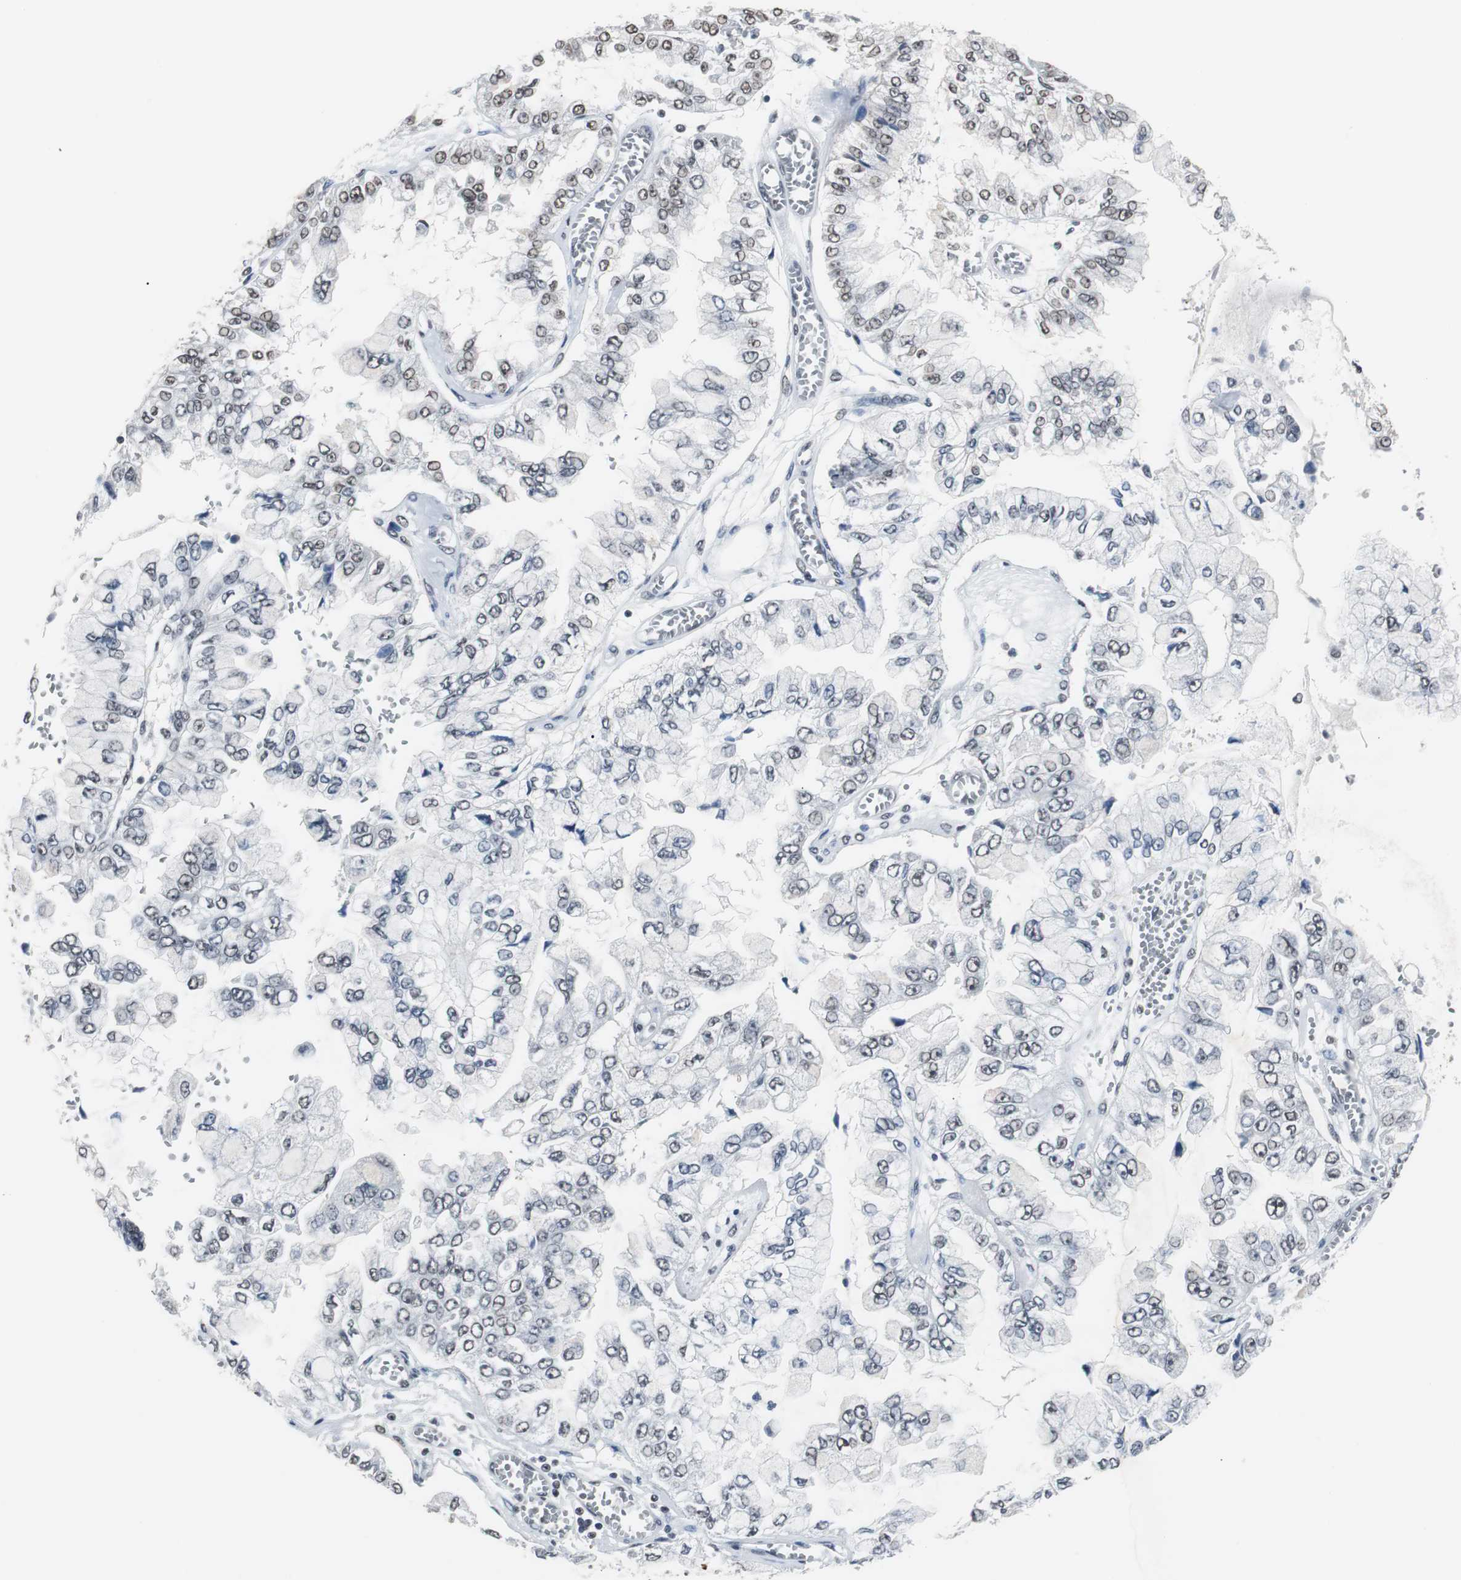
{"staining": {"intensity": "weak", "quantity": "<25%", "location": "nuclear"}, "tissue": "liver cancer", "cell_type": "Tumor cells", "image_type": "cancer", "snomed": [{"axis": "morphology", "description": "Cholangiocarcinoma"}, {"axis": "topography", "description": "Liver"}], "caption": "Photomicrograph shows no significant protein positivity in tumor cells of liver cancer (cholangiocarcinoma).", "gene": "TAF7", "patient": {"sex": "female", "age": 79}}